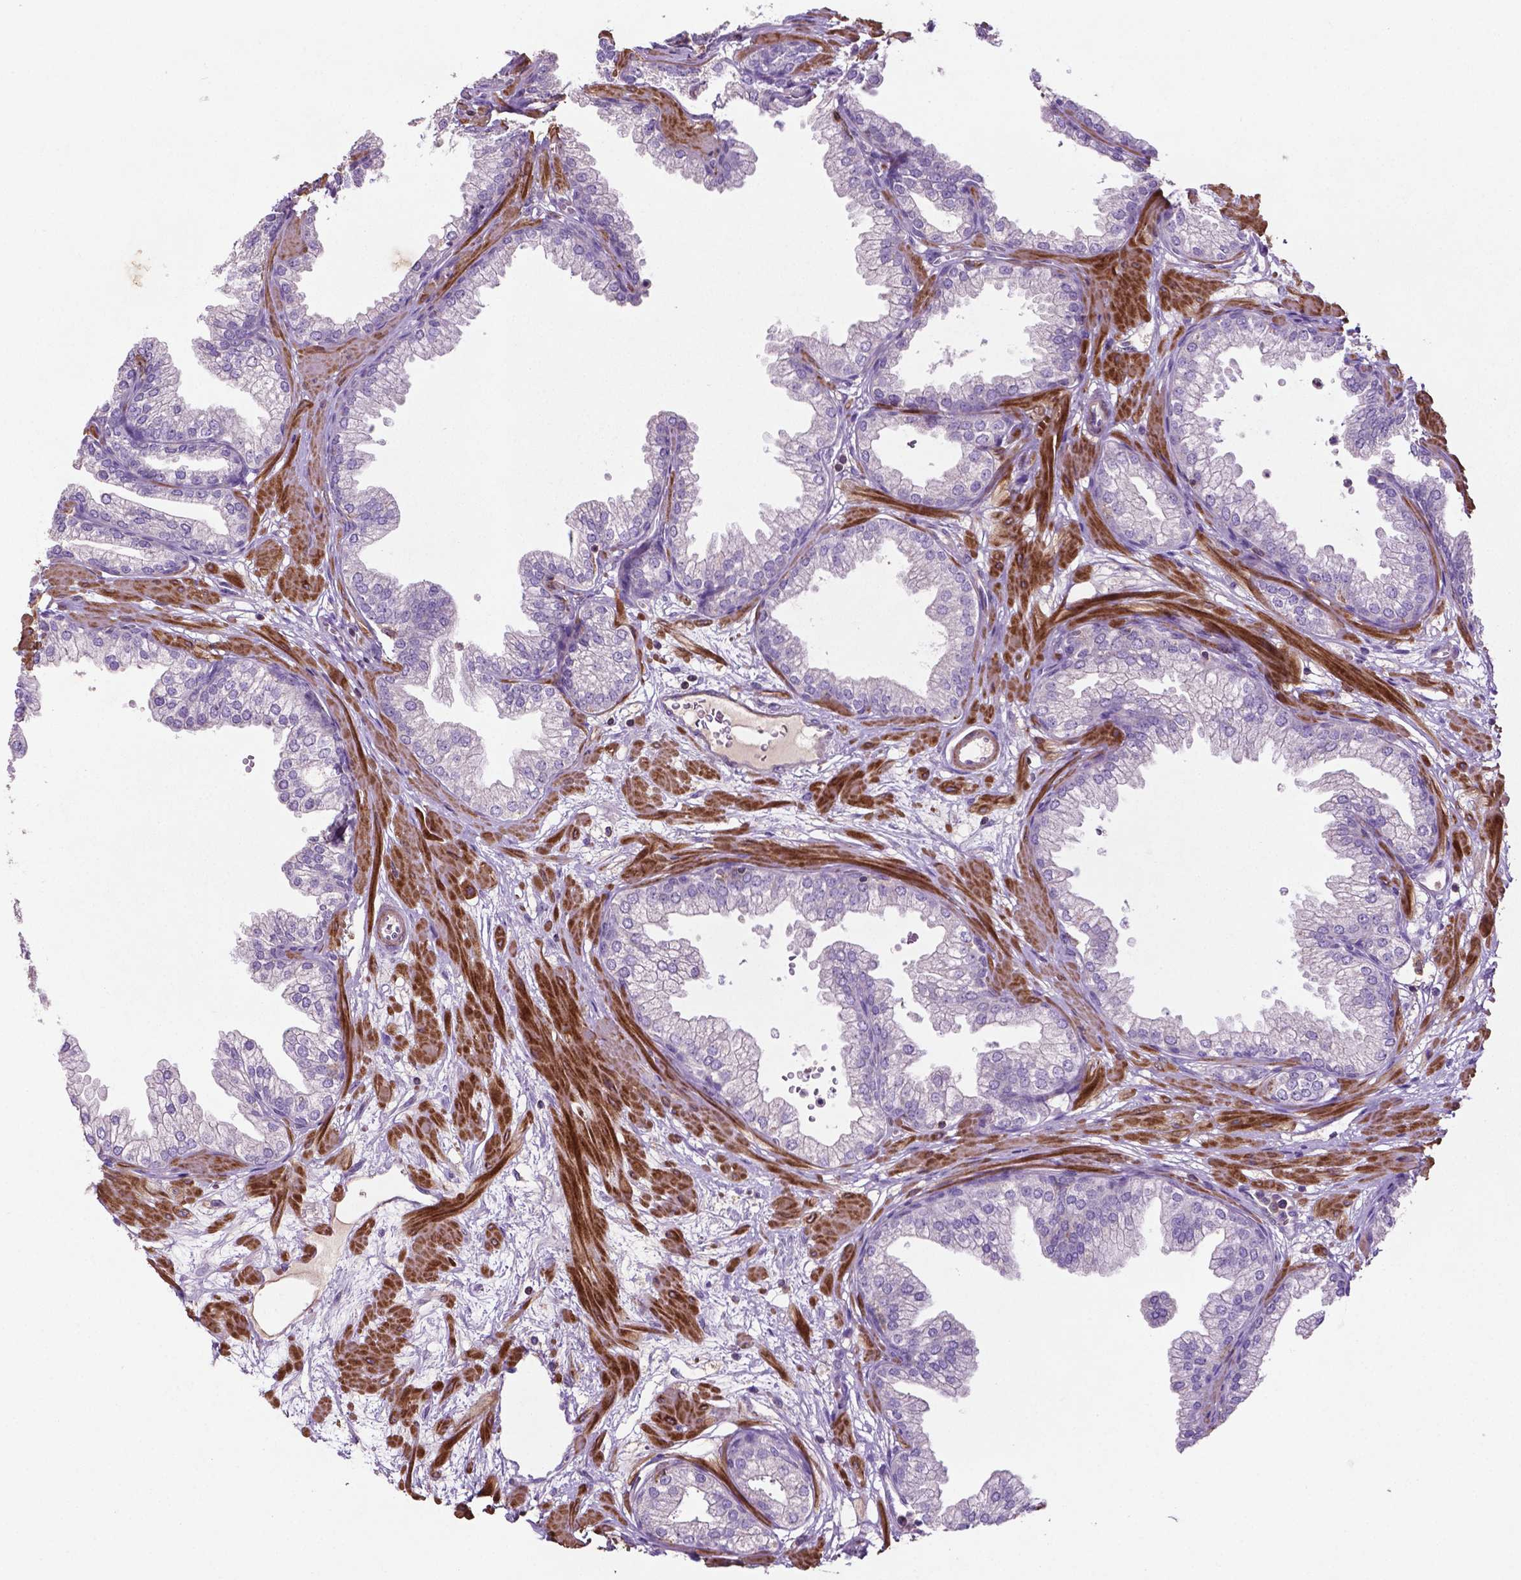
{"staining": {"intensity": "negative", "quantity": "none", "location": "none"}, "tissue": "prostate", "cell_type": "Glandular cells", "image_type": "normal", "snomed": [{"axis": "morphology", "description": "Normal tissue, NOS"}, {"axis": "topography", "description": "Prostate"}], "caption": "The immunohistochemistry (IHC) image has no significant positivity in glandular cells of prostate.", "gene": "BMP4", "patient": {"sex": "male", "age": 37}}